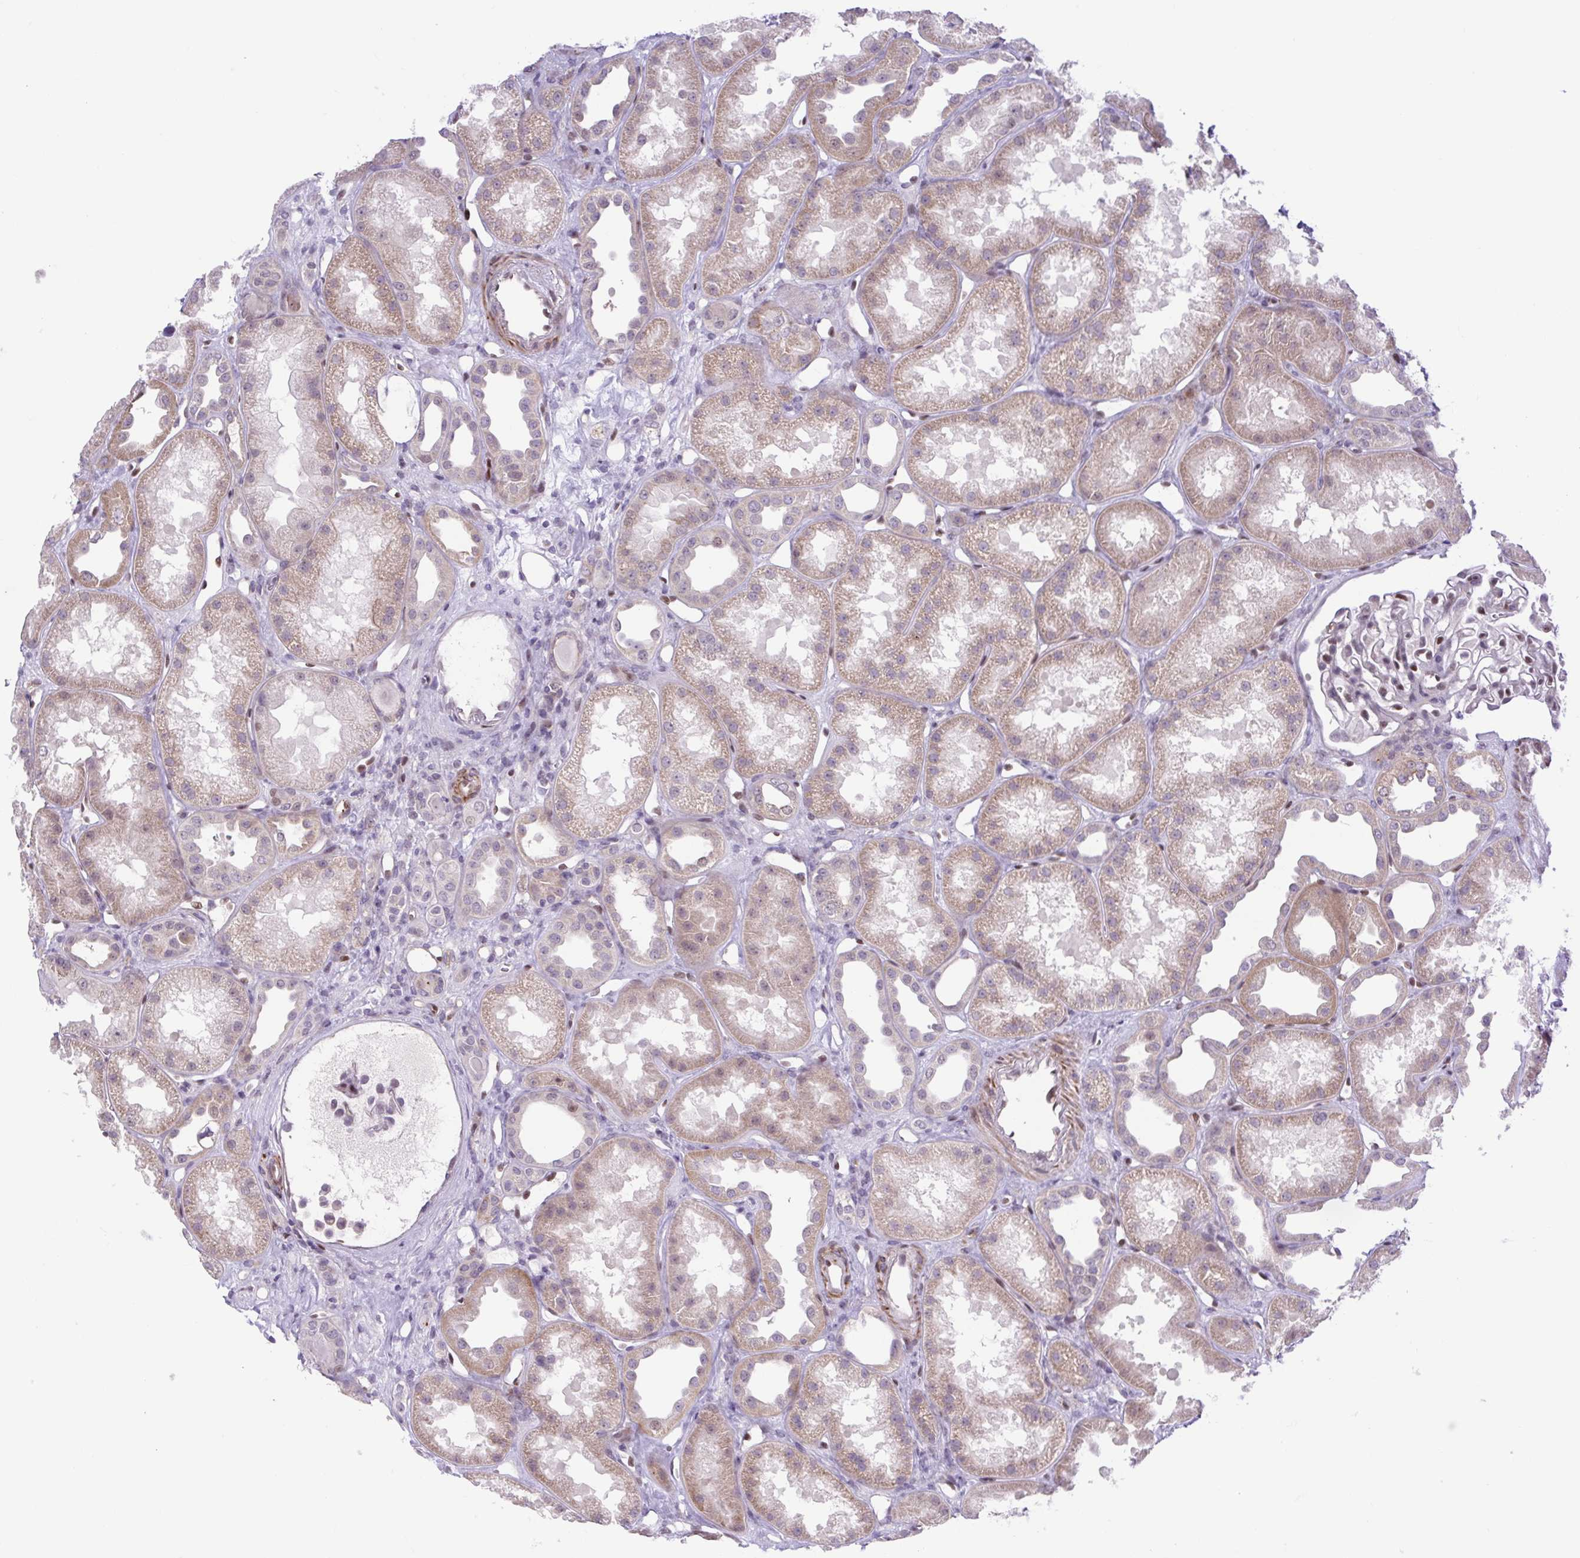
{"staining": {"intensity": "moderate", "quantity": "25%-75%", "location": "nuclear"}, "tissue": "kidney", "cell_type": "Cells in glomeruli", "image_type": "normal", "snomed": [{"axis": "morphology", "description": "Normal tissue, NOS"}, {"axis": "topography", "description": "Kidney"}], "caption": "IHC photomicrograph of normal human kidney stained for a protein (brown), which exhibits medium levels of moderate nuclear positivity in about 25%-75% of cells in glomeruli.", "gene": "ERG", "patient": {"sex": "male", "age": 61}}